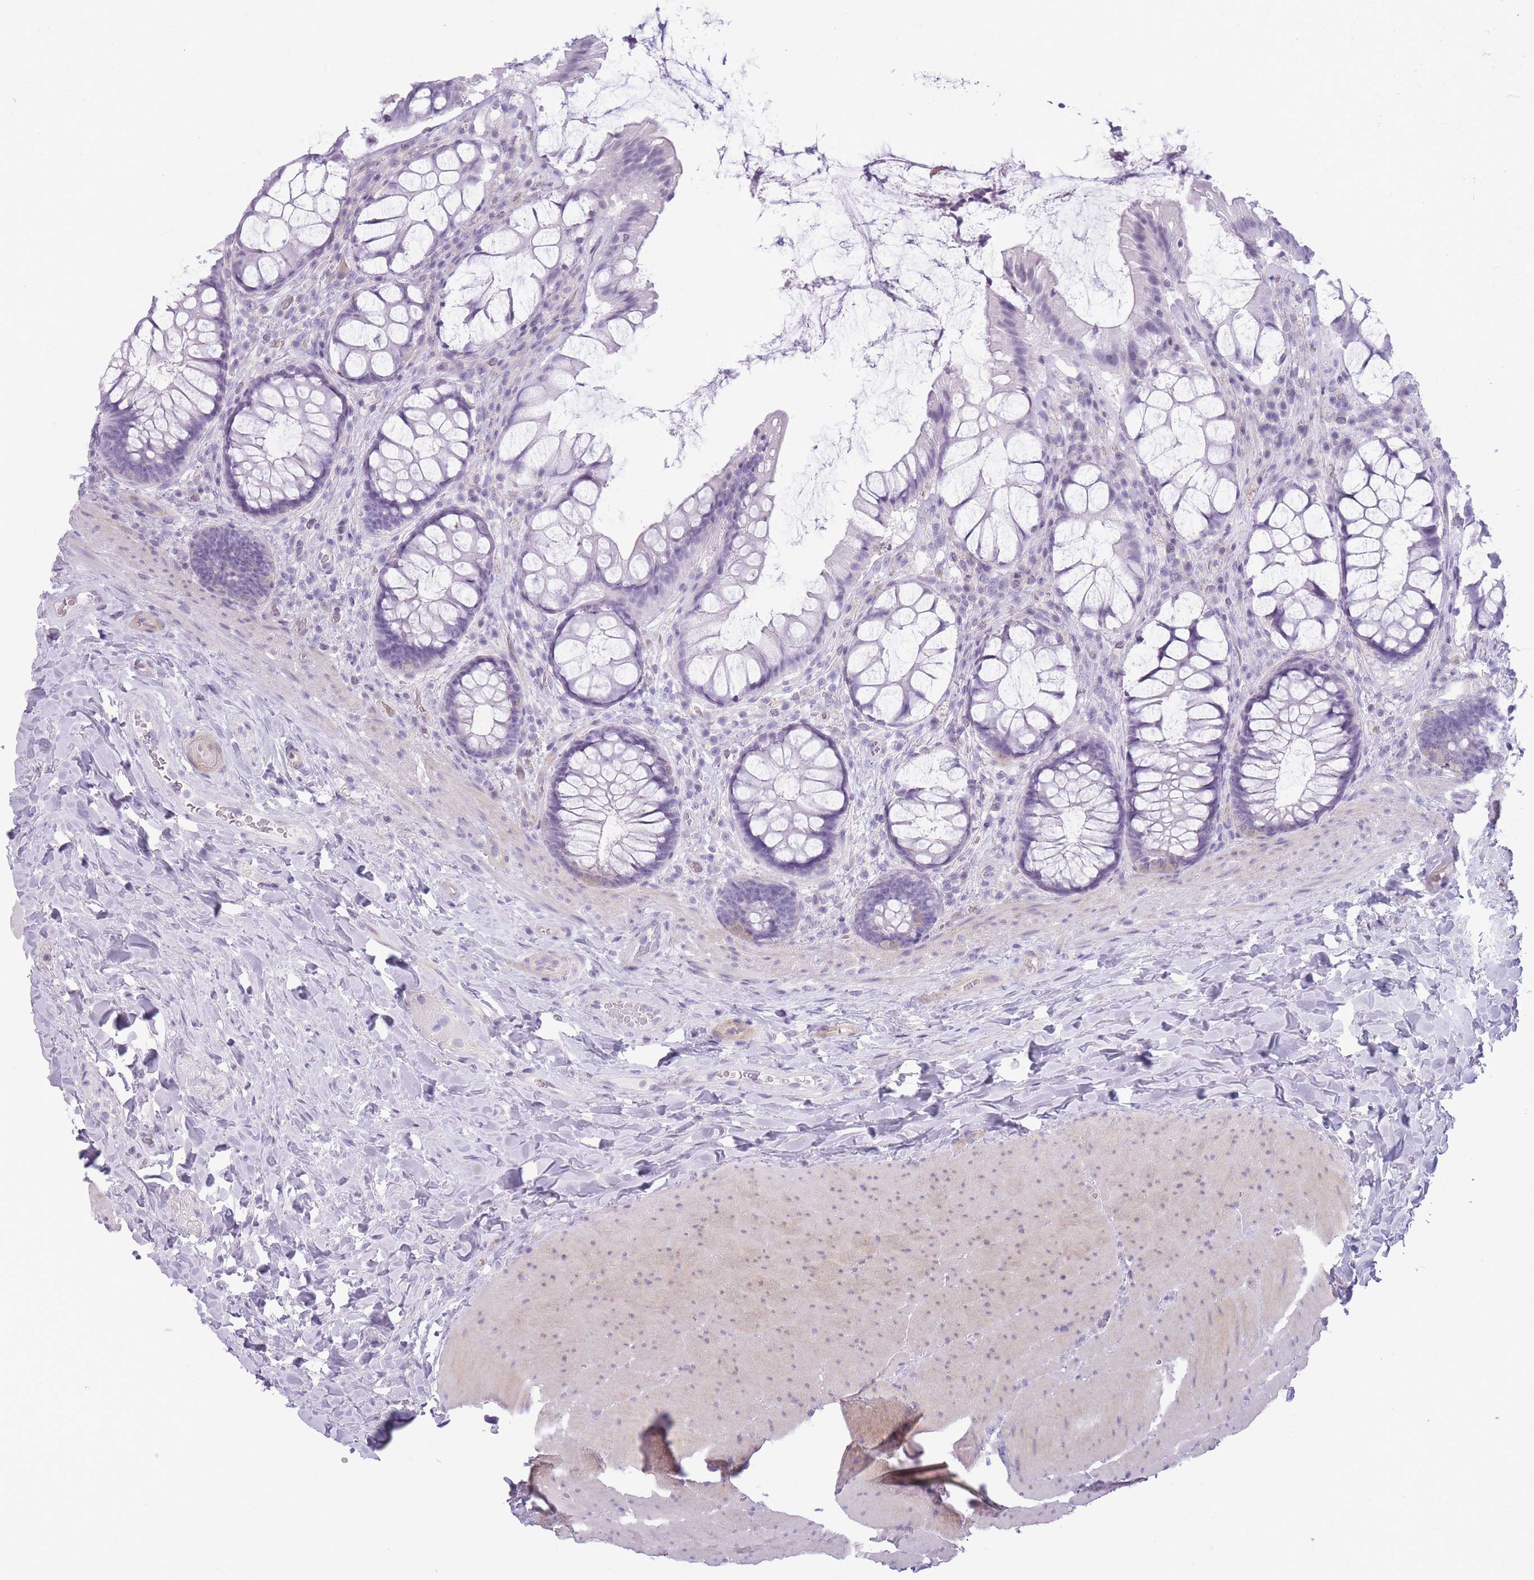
{"staining": {"intensity": "negative", "quantity": "none", "location": "none"}, "tissue": "rectum", "cell_type": "Glandular cells", "image_type": "normal", "snomed": [{"axis": "morphology", "description": "Normal tissue, NOS"}, {"axis": "topography", "description": "Rectum"}], "caption": "This is a histopathology image of immunohistochemistry staining of normal rectum, which shows no positivity in glandular cells.", "gene": "GGT1", "patient": {"sex": "female", "age": 58}}